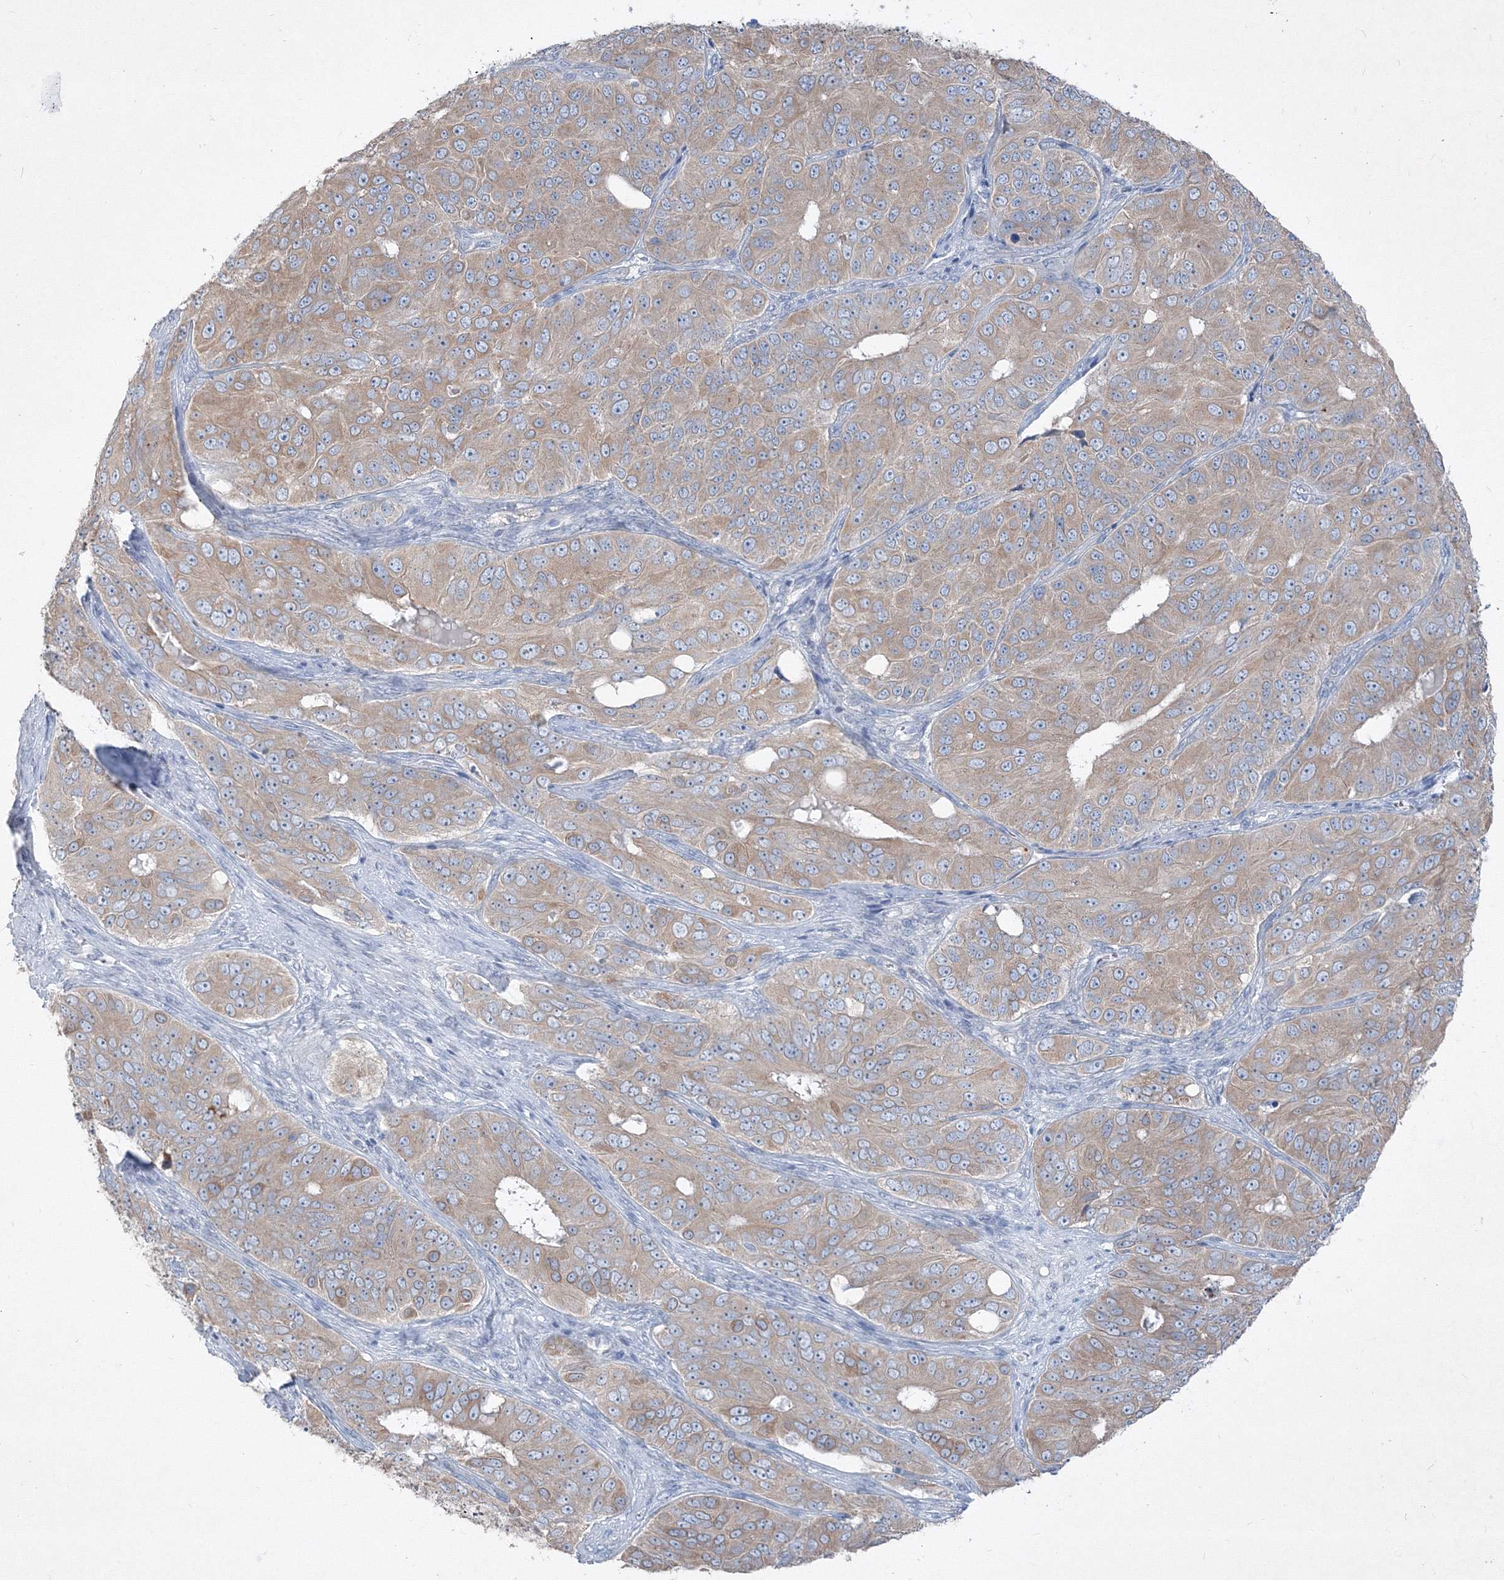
{"staining": {"intensity": "weak", "quantity": ">75%", "location": "cytoplasmic/membranous"}, "tissue": "ovarian cancer", "cell_type": "Tumor cells", "image_type": "cancer", "snomed": [{"axis": "morphology", "description": "Carcinoma, endometroid"}, {"axis": "topography", "description": "Ovary"}], "caption": "IHC of ovarian cancer (endometroid carcinoma) reveals low levels of weak cytoplasmic/membranous expression in approximately >75% of tumor cells. The staining was performed using DAB to visualize the protein expression in brown, while the nuclei were stained in blue with hematoxylin (Magnification: 20x).", "gene": "IFNAR1", "patient": {"sex": "female", "age": 51}}